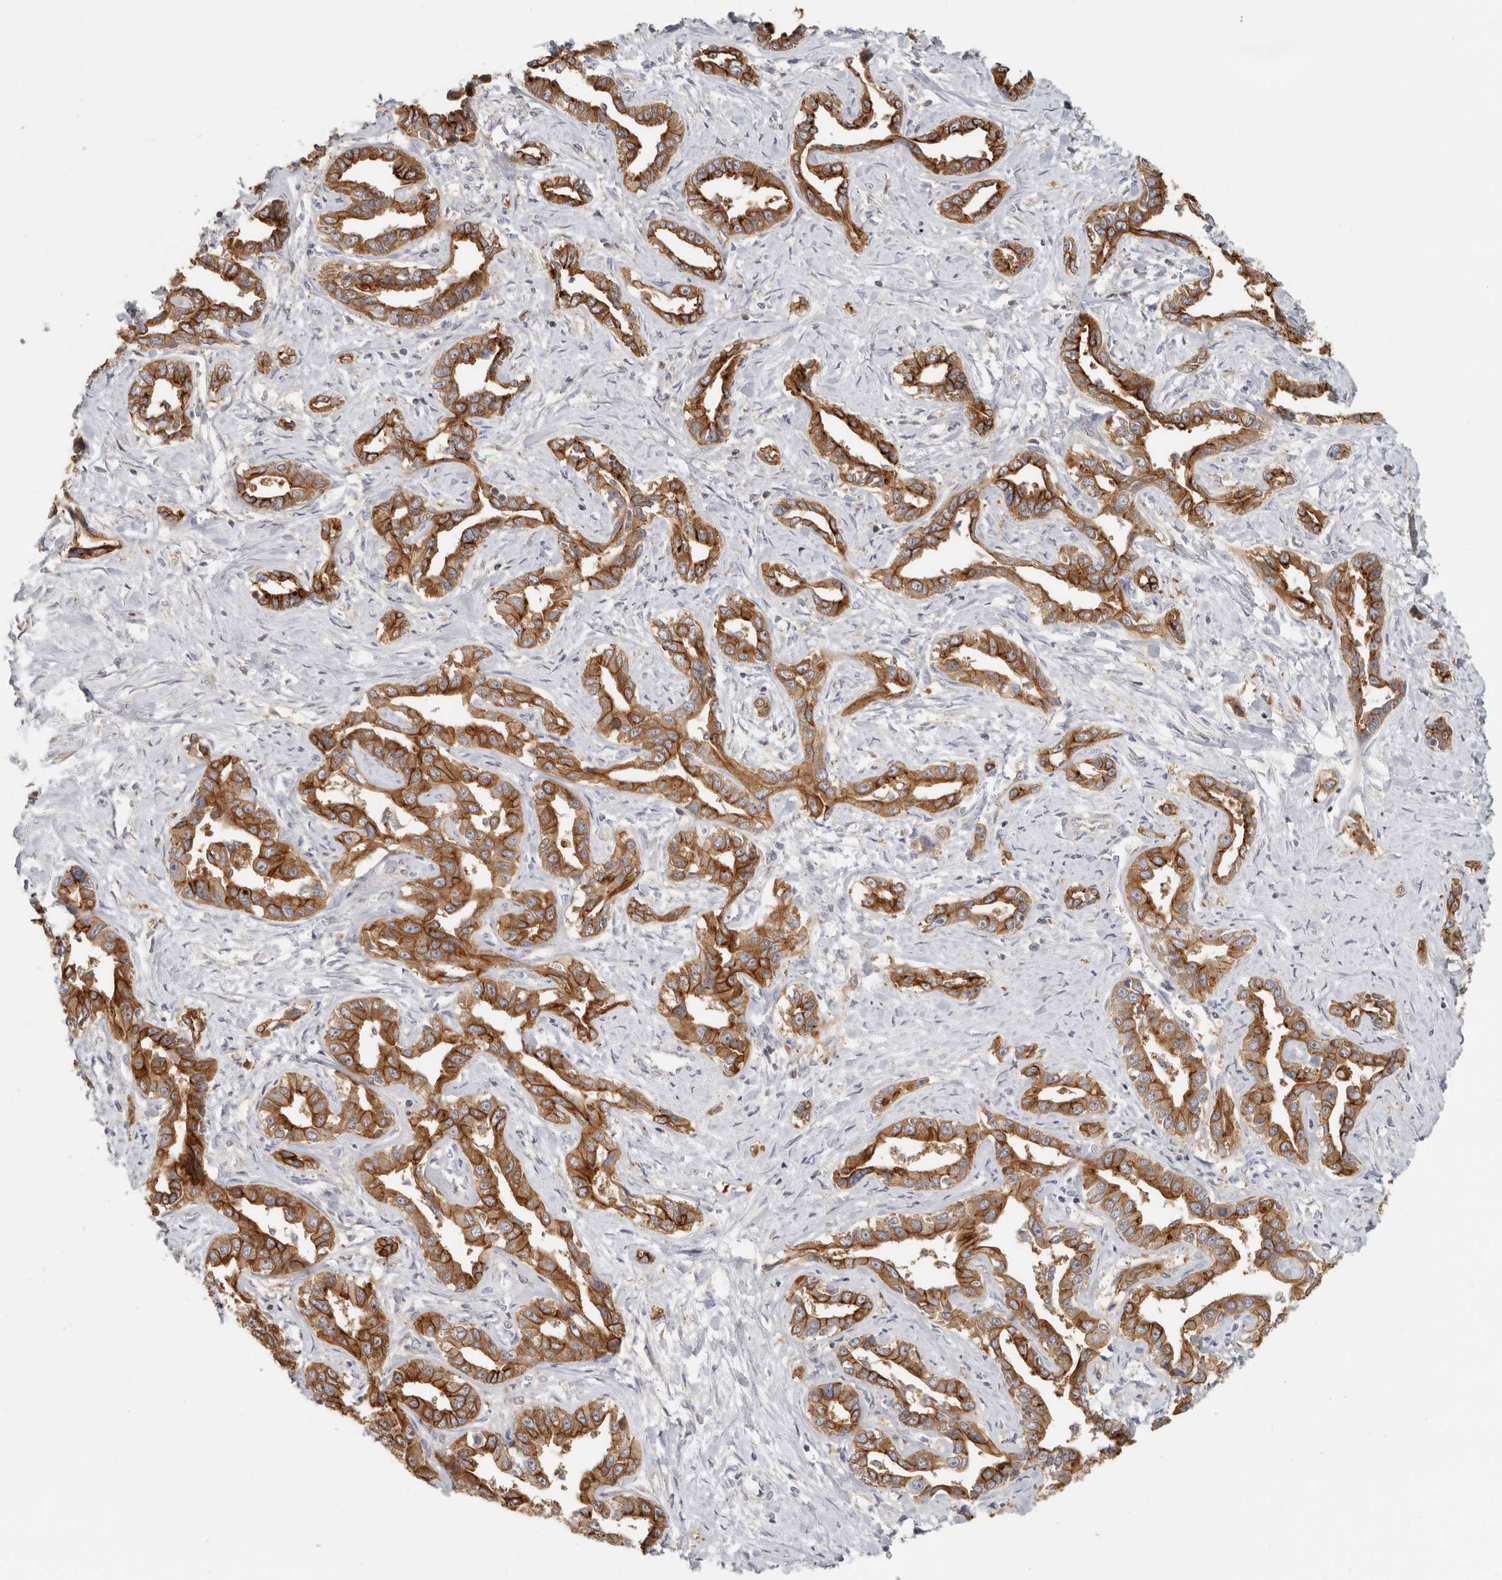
{"staining": {"intensity": "strong", "quantity": ">75%", "location": "cytoplasmic/membranous"}, "tissue": "liver cancer", "cell_type": "Tumor cells", "image_type": "cancer", "snomed": [{"axis": "morphology", "description": "Cholangiocarcinoma"}, {"axis": "topography", "description": "Liver"}], "caption": "Liver cholangiocarcinoma stained with a brown dye shows strong cytoplasmic/membranous positive expression in approximately >75% of tumor cells.", "gene": "ANXA9", "patient": {"sex": "male", "age": 59}}